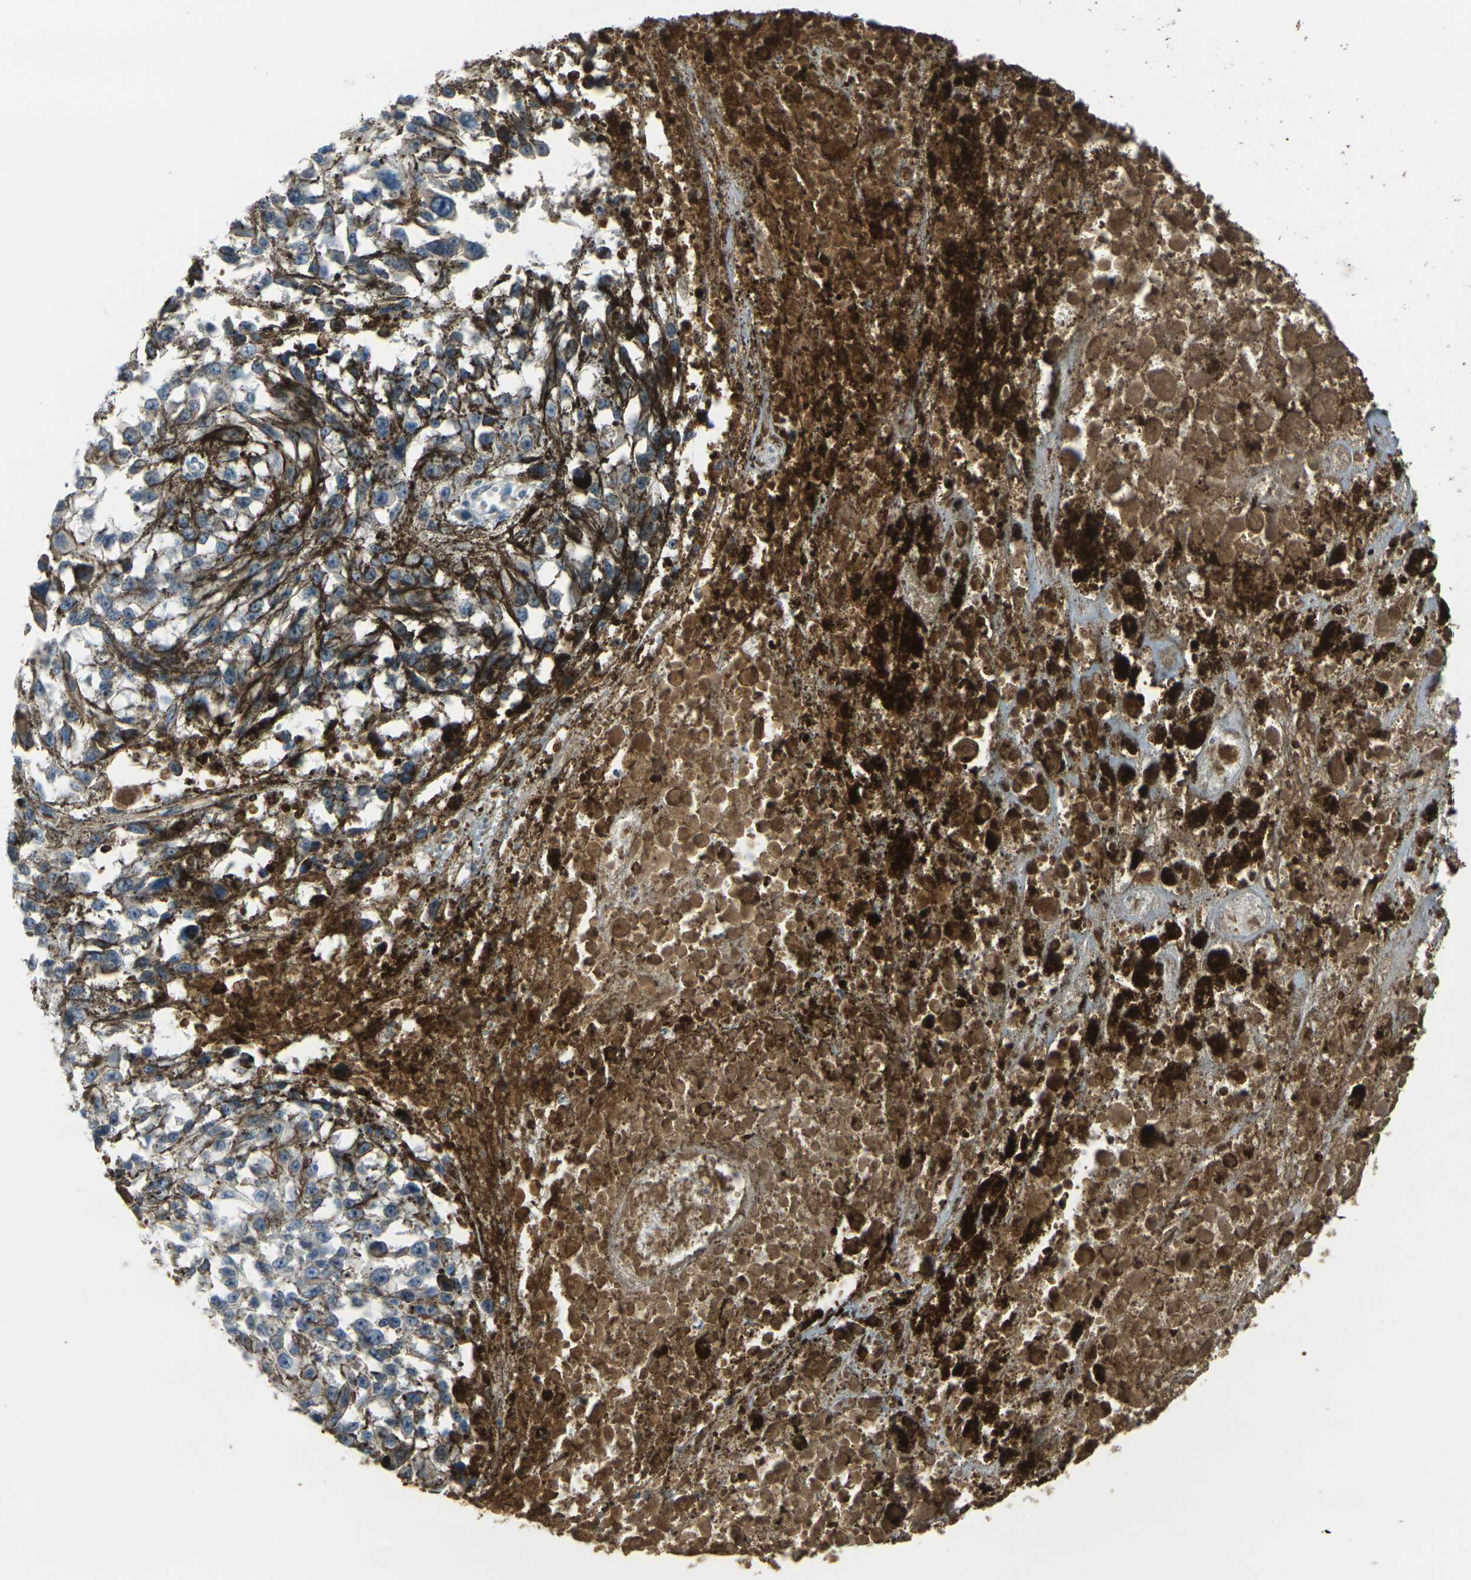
{"staining": {"intensity": "negative", "quantity": "none", "location": "none"}, "tissue": "melanoma", "cell_type": "Tumor cells", "image_type": "cancer", "snomed": [{"axis": "morphology", "description": "Malignant melanoma, Metastatic site"}, {"axis": "topography", "description": "Lymph node"}], "caption": "This is an IHC photomicrograph of human melanoma. There is no expression in tumor cells.", "gene": "PLCD1", "patient": {"sex": "male", "age": 59}}